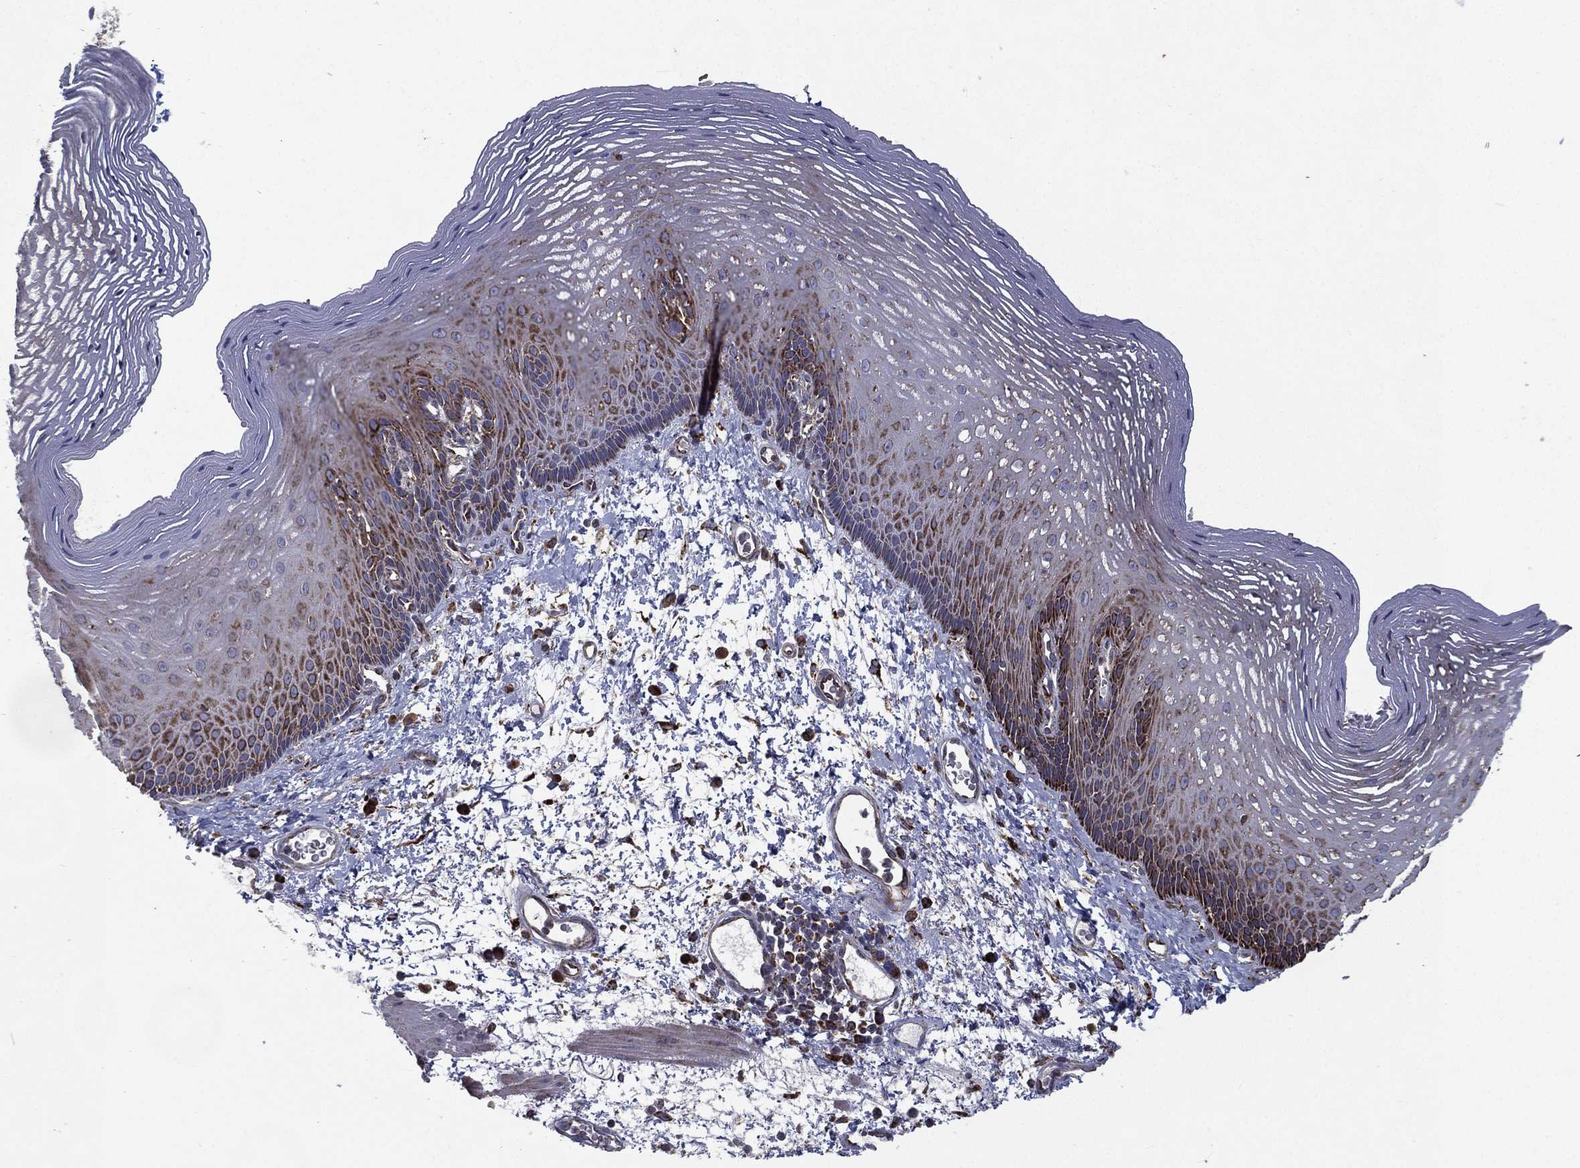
{"staining": {"intensity": "strong", "quantity": "25%-75%", "location": "cytoplasmic/membranous"}, "tissue": "esophagus", "cell_type": "Squamous epithelial cells", "image_type": "normal", "snomed": [{"axis": "morphology", "description": "Normal tissue, NOS"}, {"axis": "topography", "description": "Esophagus"}], "caption": "This photomicrograph exhibits immunohistochemistry (IHC) staining of benign human esophagus, with high strong cytoplasmic/membranous expression in approximately 25%-75% of squamous epithelial cells.", "gene": "MT", "patient": {"sex": "male", "age": 76}}